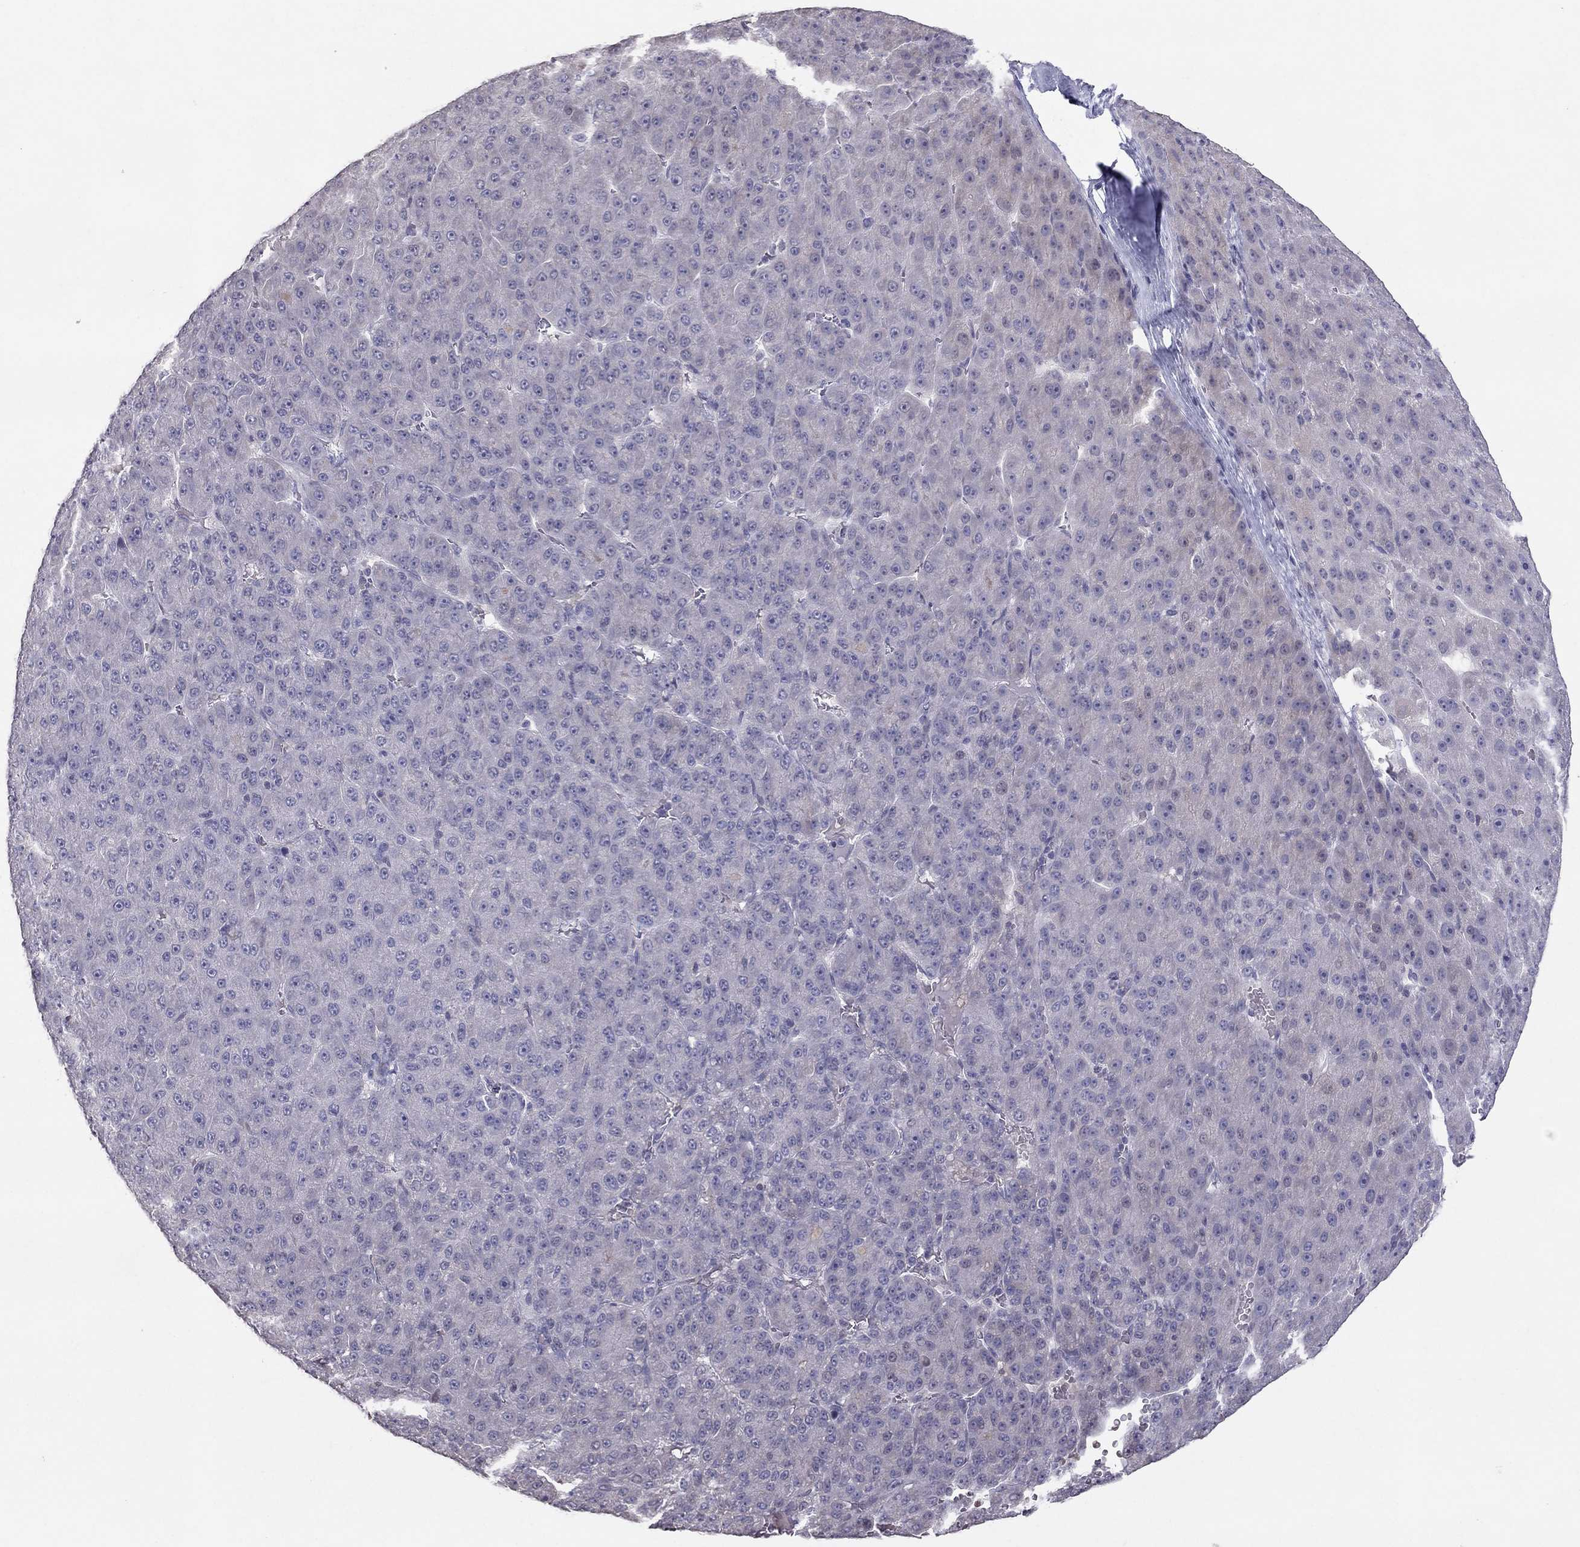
{"staining": {"intensity": "negative", "quantity": "none", "location": "none"}, "tissue": "liver cancer", "cell_type": "Tumor cells", "image_type": "cancer", "snomed": [{"axis": "morphology", "description": "Carcinoma, Hepatocellular, NOS"}, {"axis": "topography", "description": "Liver"}], "caption": "IHC image of neoplastic tissue: liver cancer stained with DAB (3,3'-diaminobenzidine) shows no significant protein staining in tumor cells.", "gene": "TSHB", "patient": {"sex": "male", "age": 67}}